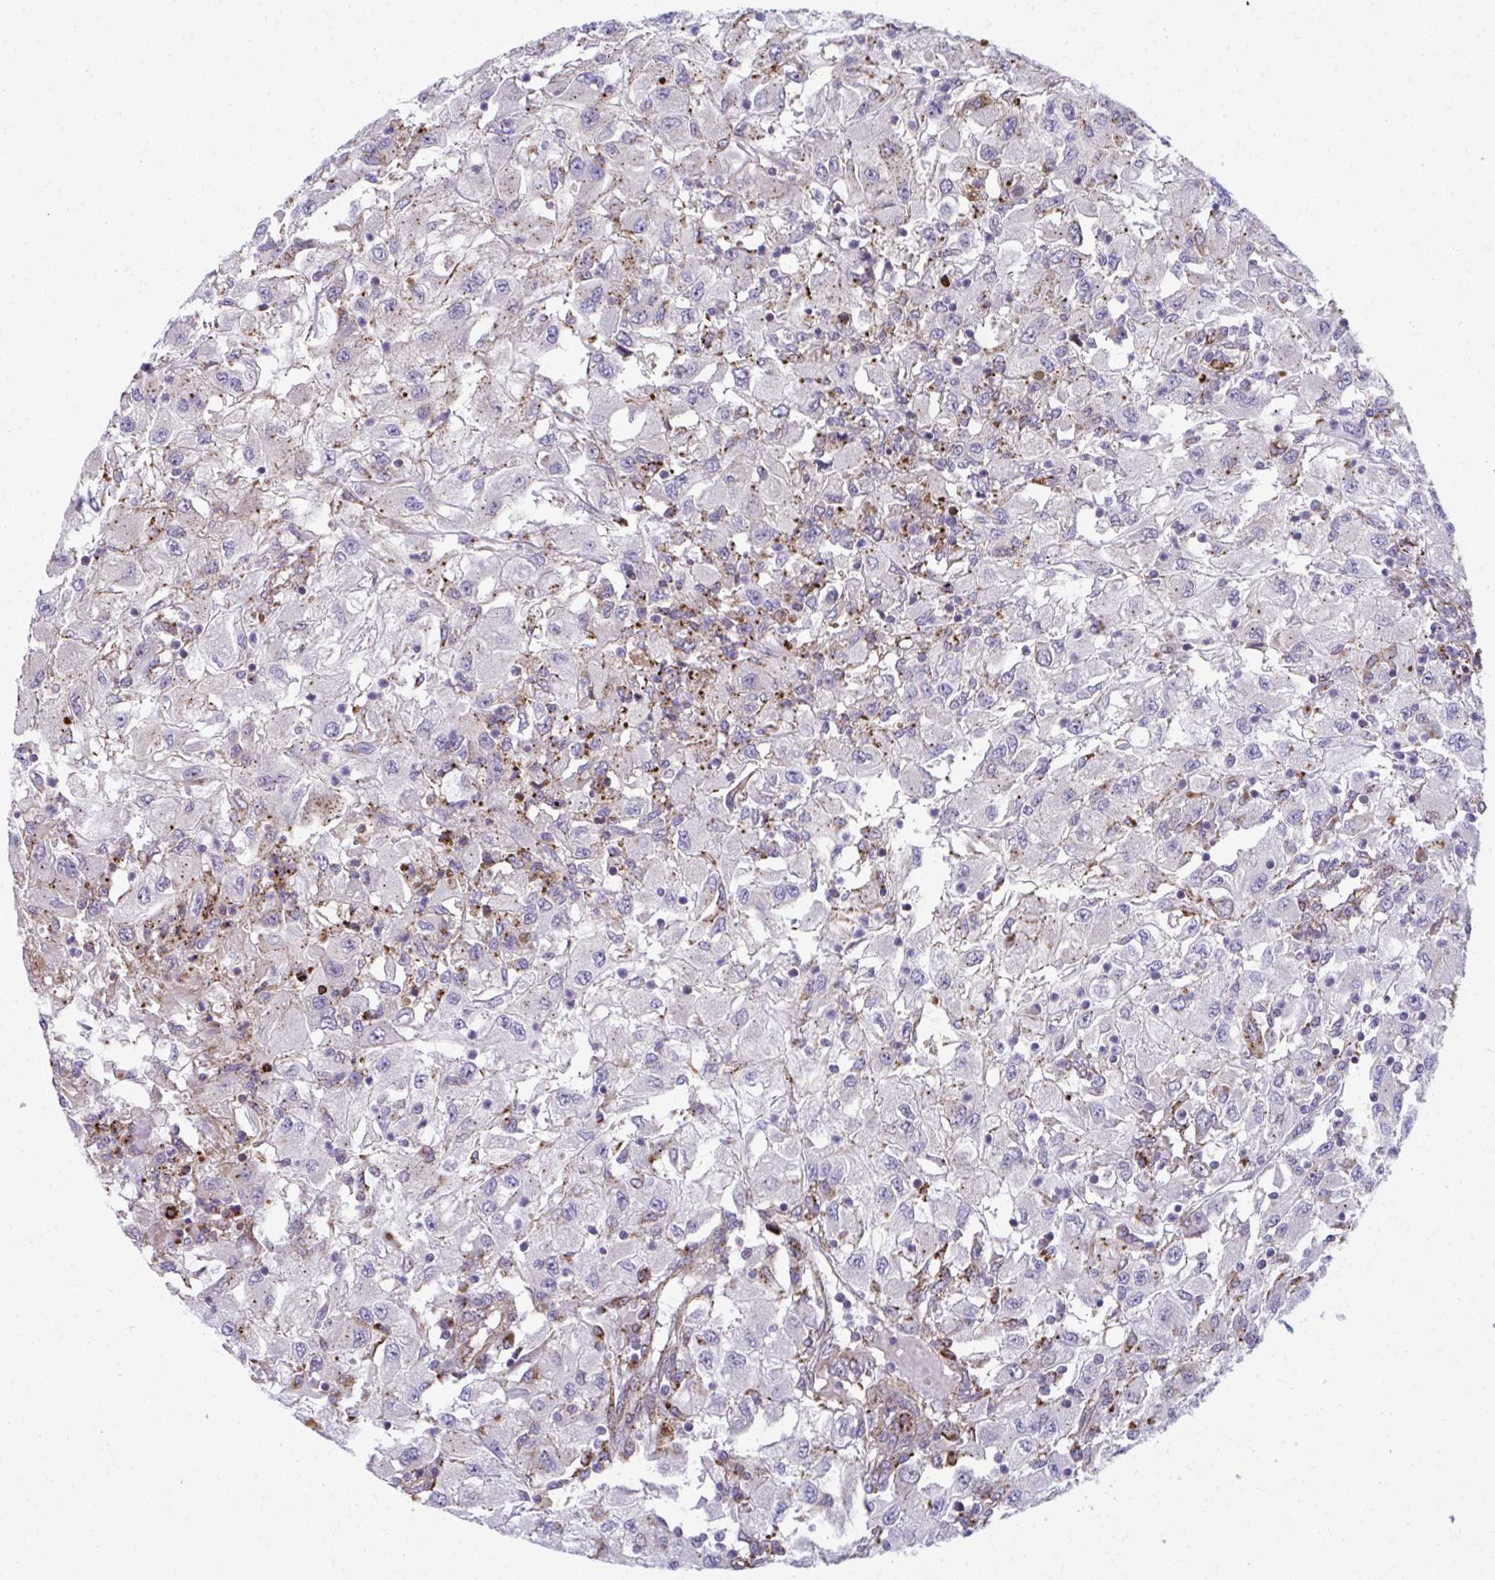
{"staining": {"intensity": "weak", "quantity": "<25%", "location": "cytoplasmic/membranous"}, "tissue": "renal cancer", "cell_type": "Tumor cells", "image_type": "cancer", "snomed": [{"axis": "morphology", "description": "Adenocarcinoma, NOS"}, {"axis": "topography", "description": "Kidney"}], "caption": "Tumor cells are negative for protein expression in human adenocarcinoma (renal).", "gene": "LRRC4B", "patient": {"sex": "female", "age": 67}}